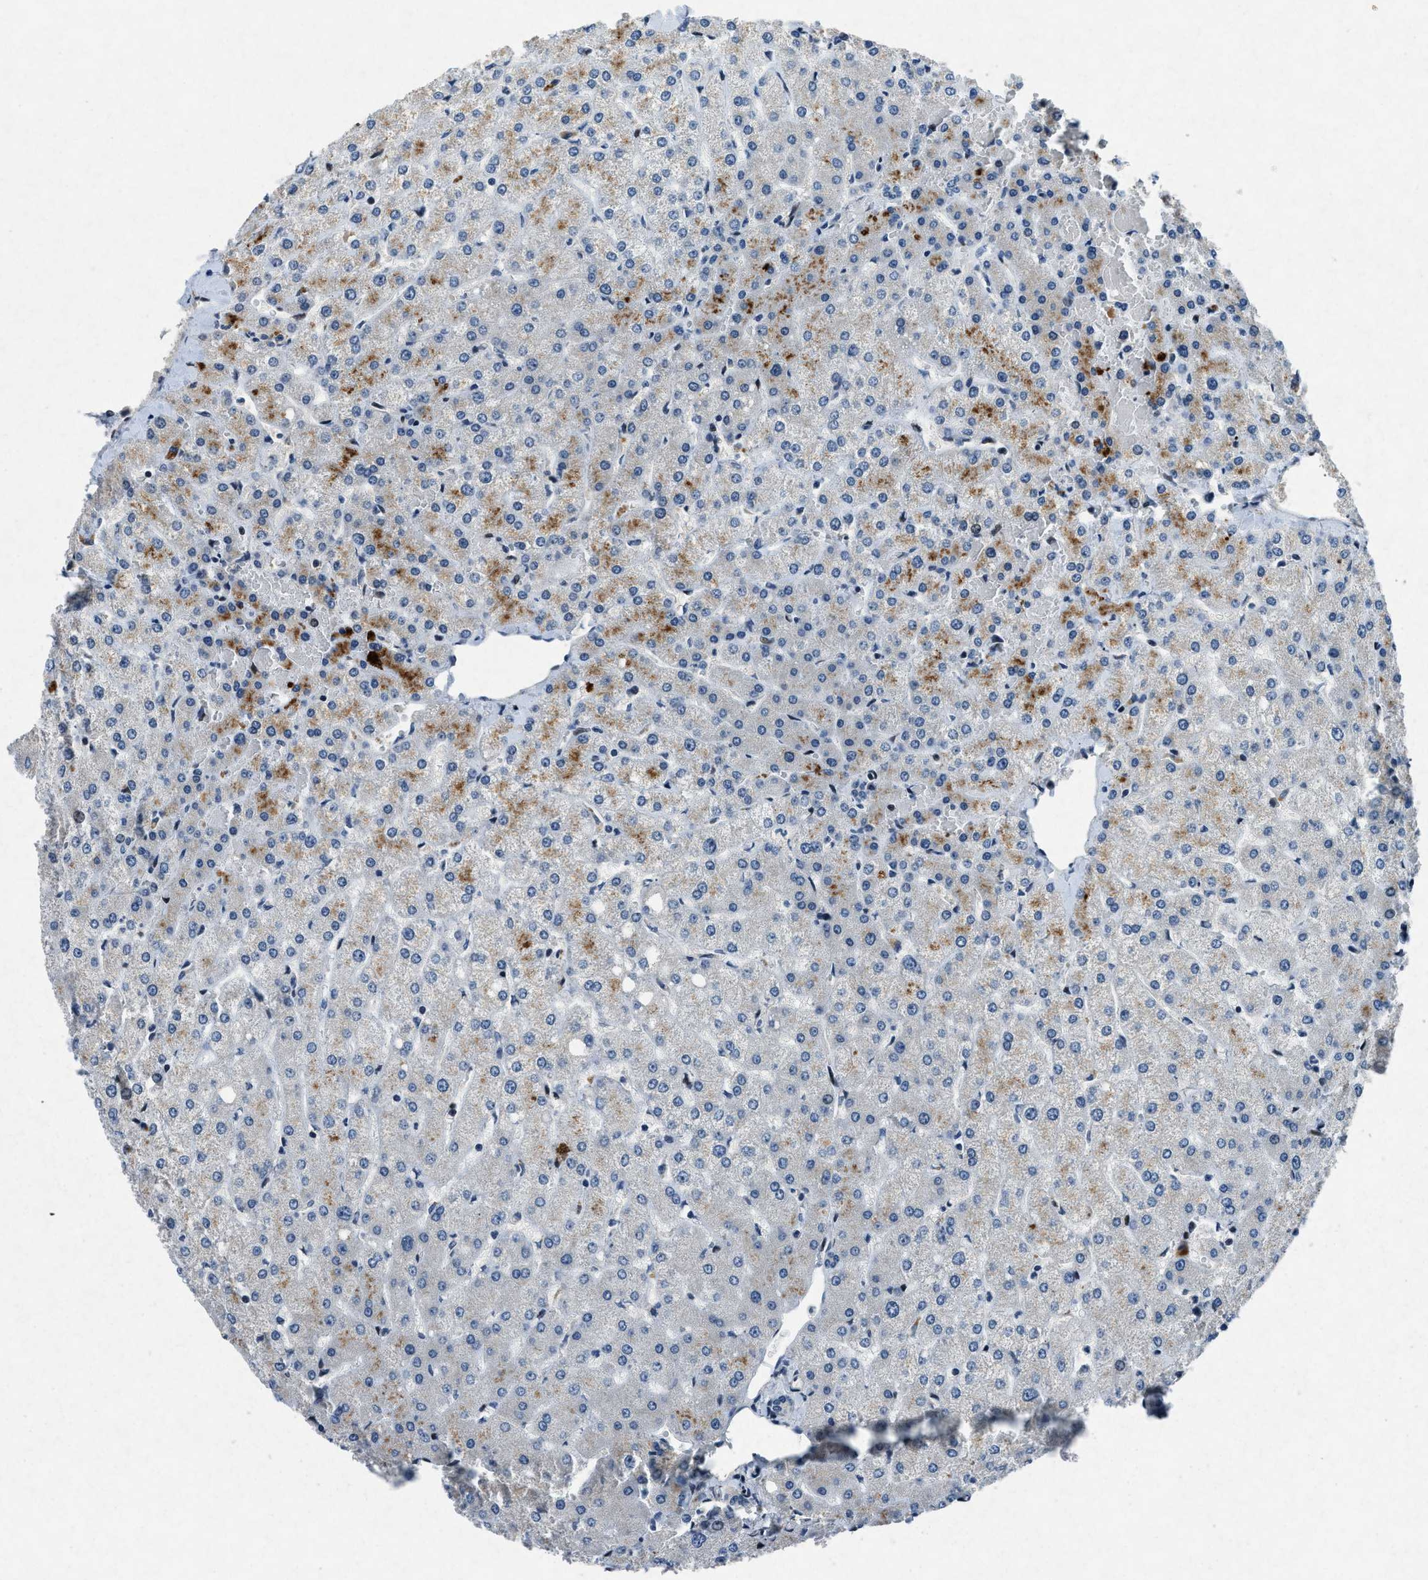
{"staining": {"intensity": "negative", "quantity": "none", "location": "none"}, "tissue": "liver", "cell_type": "Cholangiocytes", "image_type": "normal", "snomed": [{"axis": "morphology", "description": "Normal tissue, NOS"}, {"axis": "topography", "description": "Liver"}], "caption": "This is an IHC micrograph of normal liver. There is no staining in cholangiocytes.", "gene": "PHLDA1", "patient": {"sex": "female", "age": 54}}